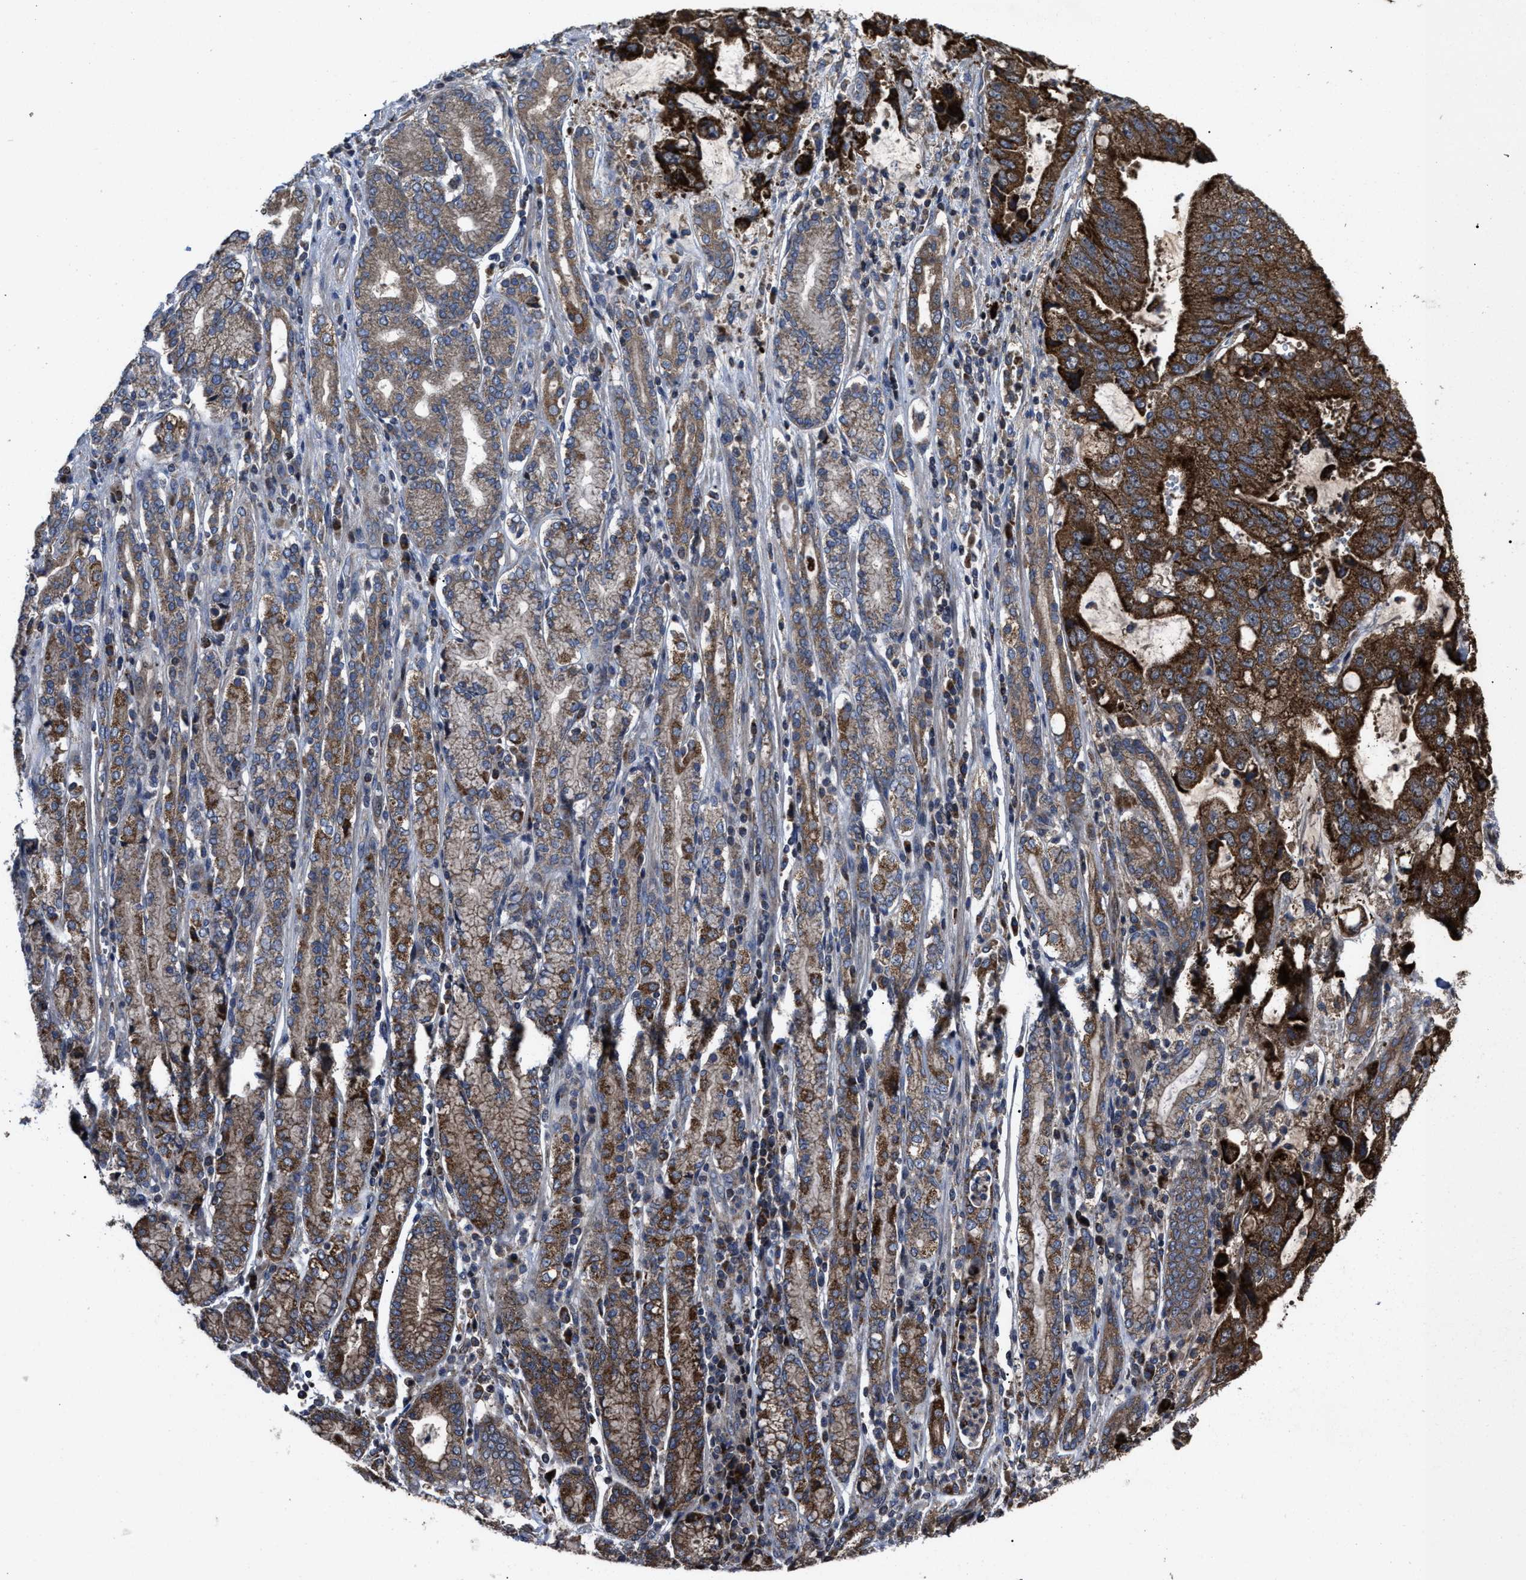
{"staining": {"intensity": "strong", "quantity": ">75%", "location": "cytoplasmic/membranous"}, "tissue": "stomach cancer", "cell_type": "Tumor cells", "image_type": "cancer", "snomed": [{"axis": "morphology", "description": "Normal tissue, NOS"}, {"axis": "morphology", "description": "Adenocarcinoma, NOS"}, {"axis": "topography", "description": "Stomach"}], "caption": "Brown immunohistochemical staining in human stomach adenocarcinoma exhibits strong cytoplasmic/membranous staining in approximately >75% of tumor cells.", "gene": "PASK", "patient": {"sex": "male", "age": 62}}